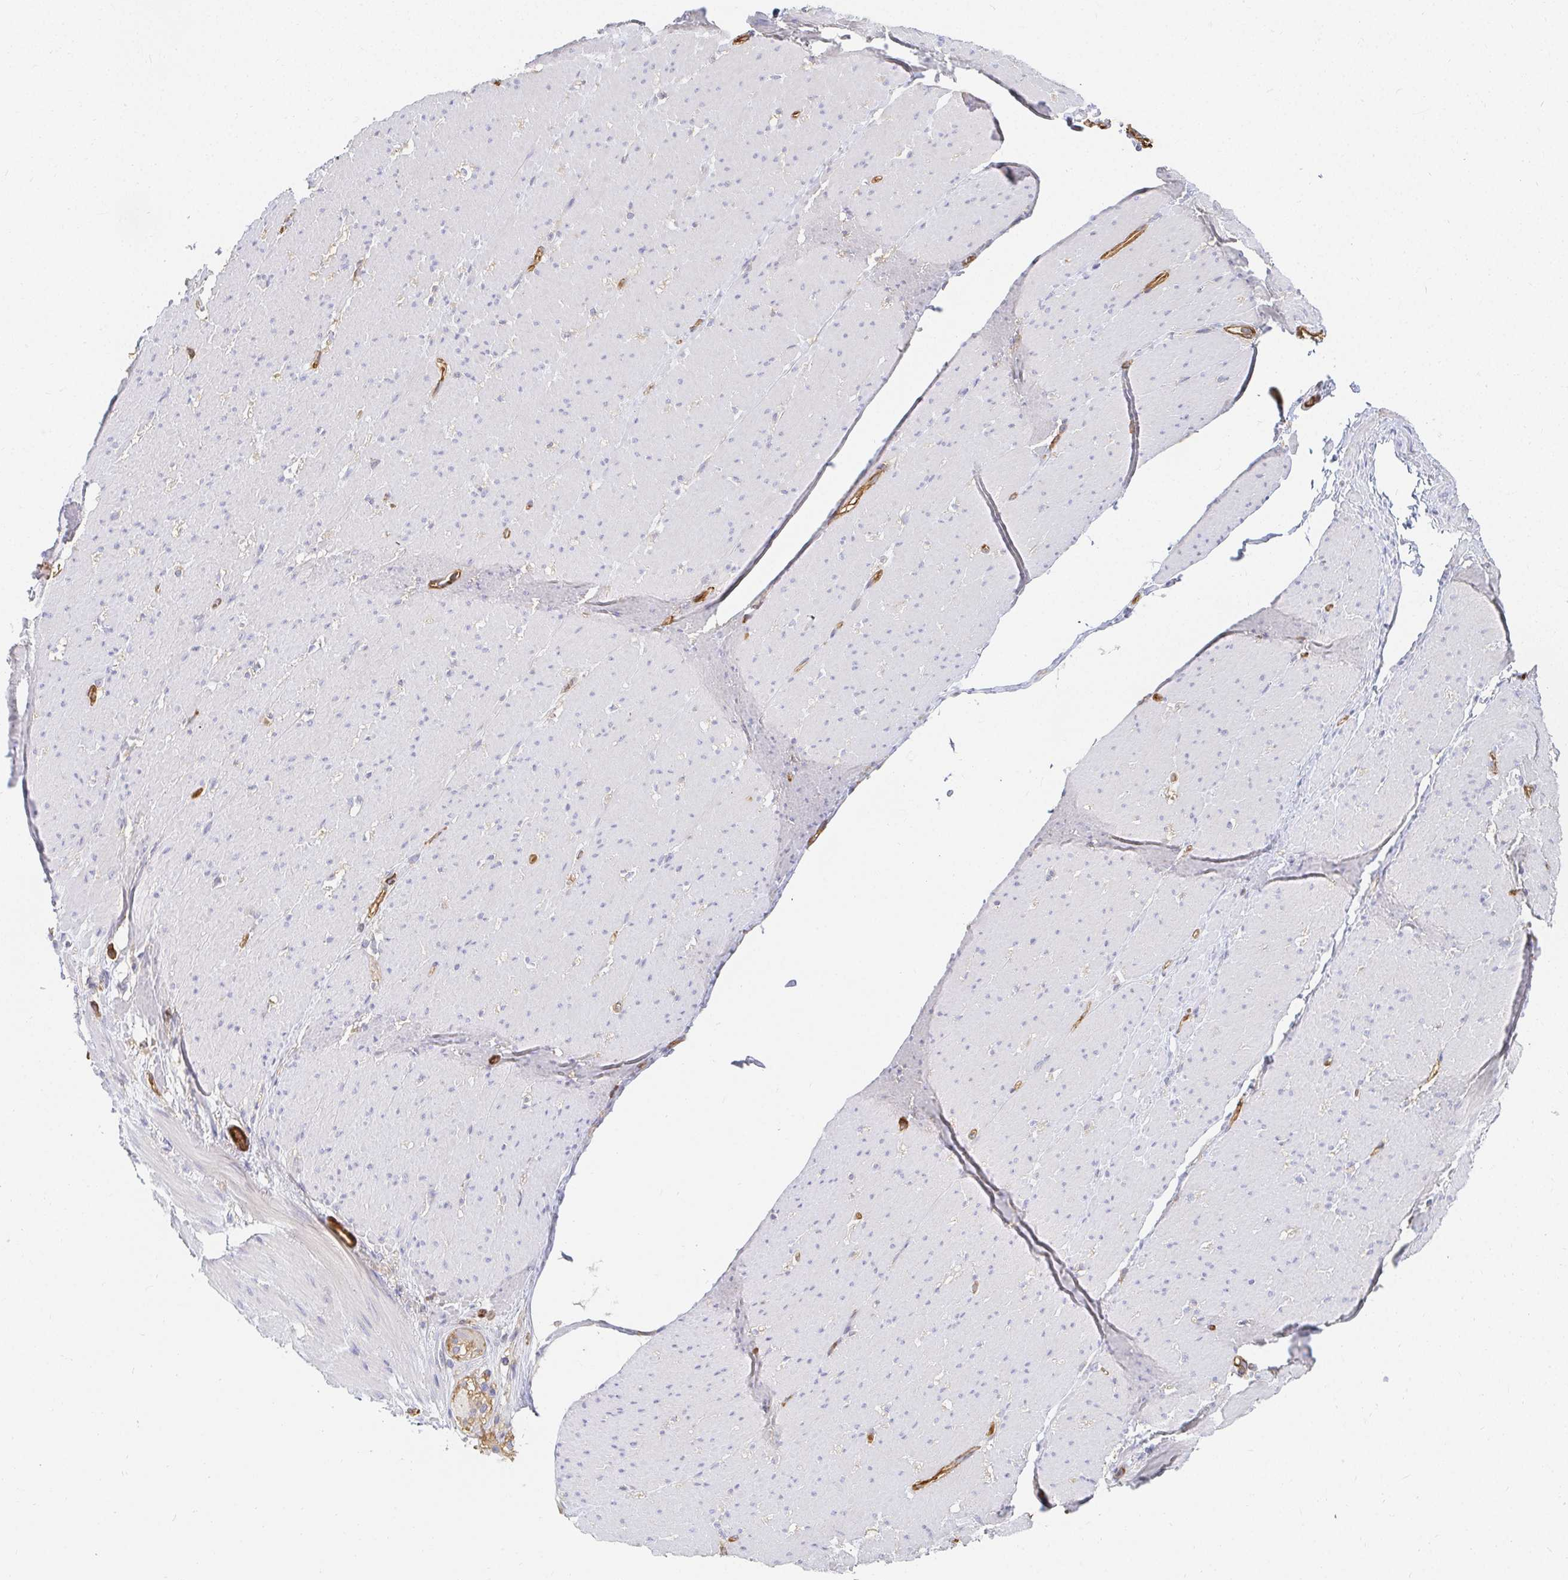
{"staining": {"intensity": "negative", "quantity": "none", "location": "none"}, "tissue": "smooth muscle", "cell_type": "Smooth muscle cells", "image_type": "normal", "snomed": [{"axis": "morphology", "description": "Normal tissue, NOS"}, {"axis": "topography", "description": "Smooth muscle"}, {"axis": "topography", "description": "Rectum"}], "caption": "This is an IHC micrograph of benign smooth muscle. There is no staining in smooth muscle cells.", "gene": "TSPAN19", "patient": {"sex": "male", "age": 53}}